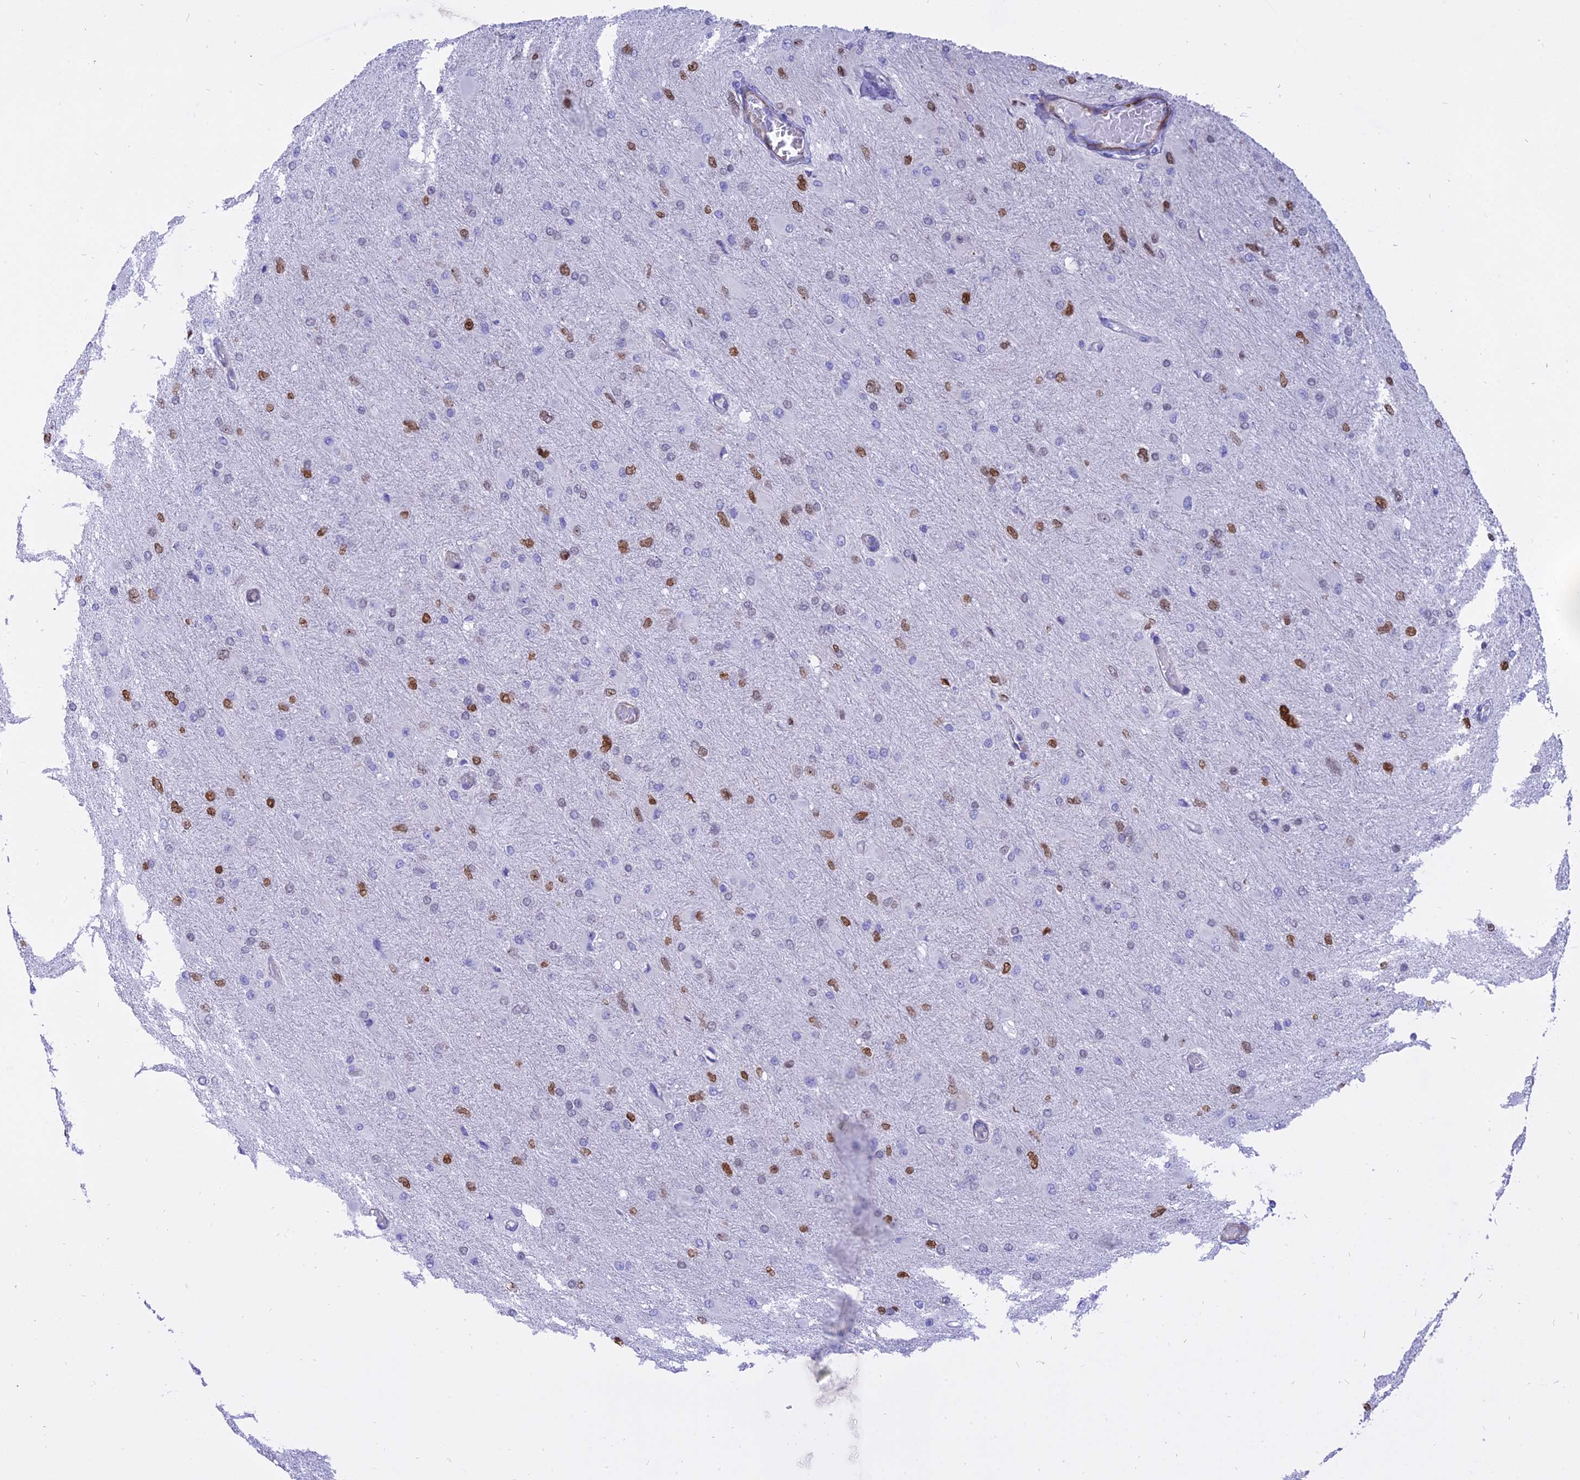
{"staining": {"intensity": "moderate", "quantity": "25%-75%", "location": "nuclear"}, "tissue": "glioma", "cell_type": "Tumor cells", "image_type": "cancer", "snomed": [{"axis": "morphology", "description": "Glioma, malignant, High grade"}, {"axis": "topography", "description": "Cerebral cortex"}], "caption": "Malignant glioma (high-grade) stained for a protein reveals moderate nuclear positivity in tumor cells.", "gene": "CENPV", "patient": {"sex": "female", "age": 36}}